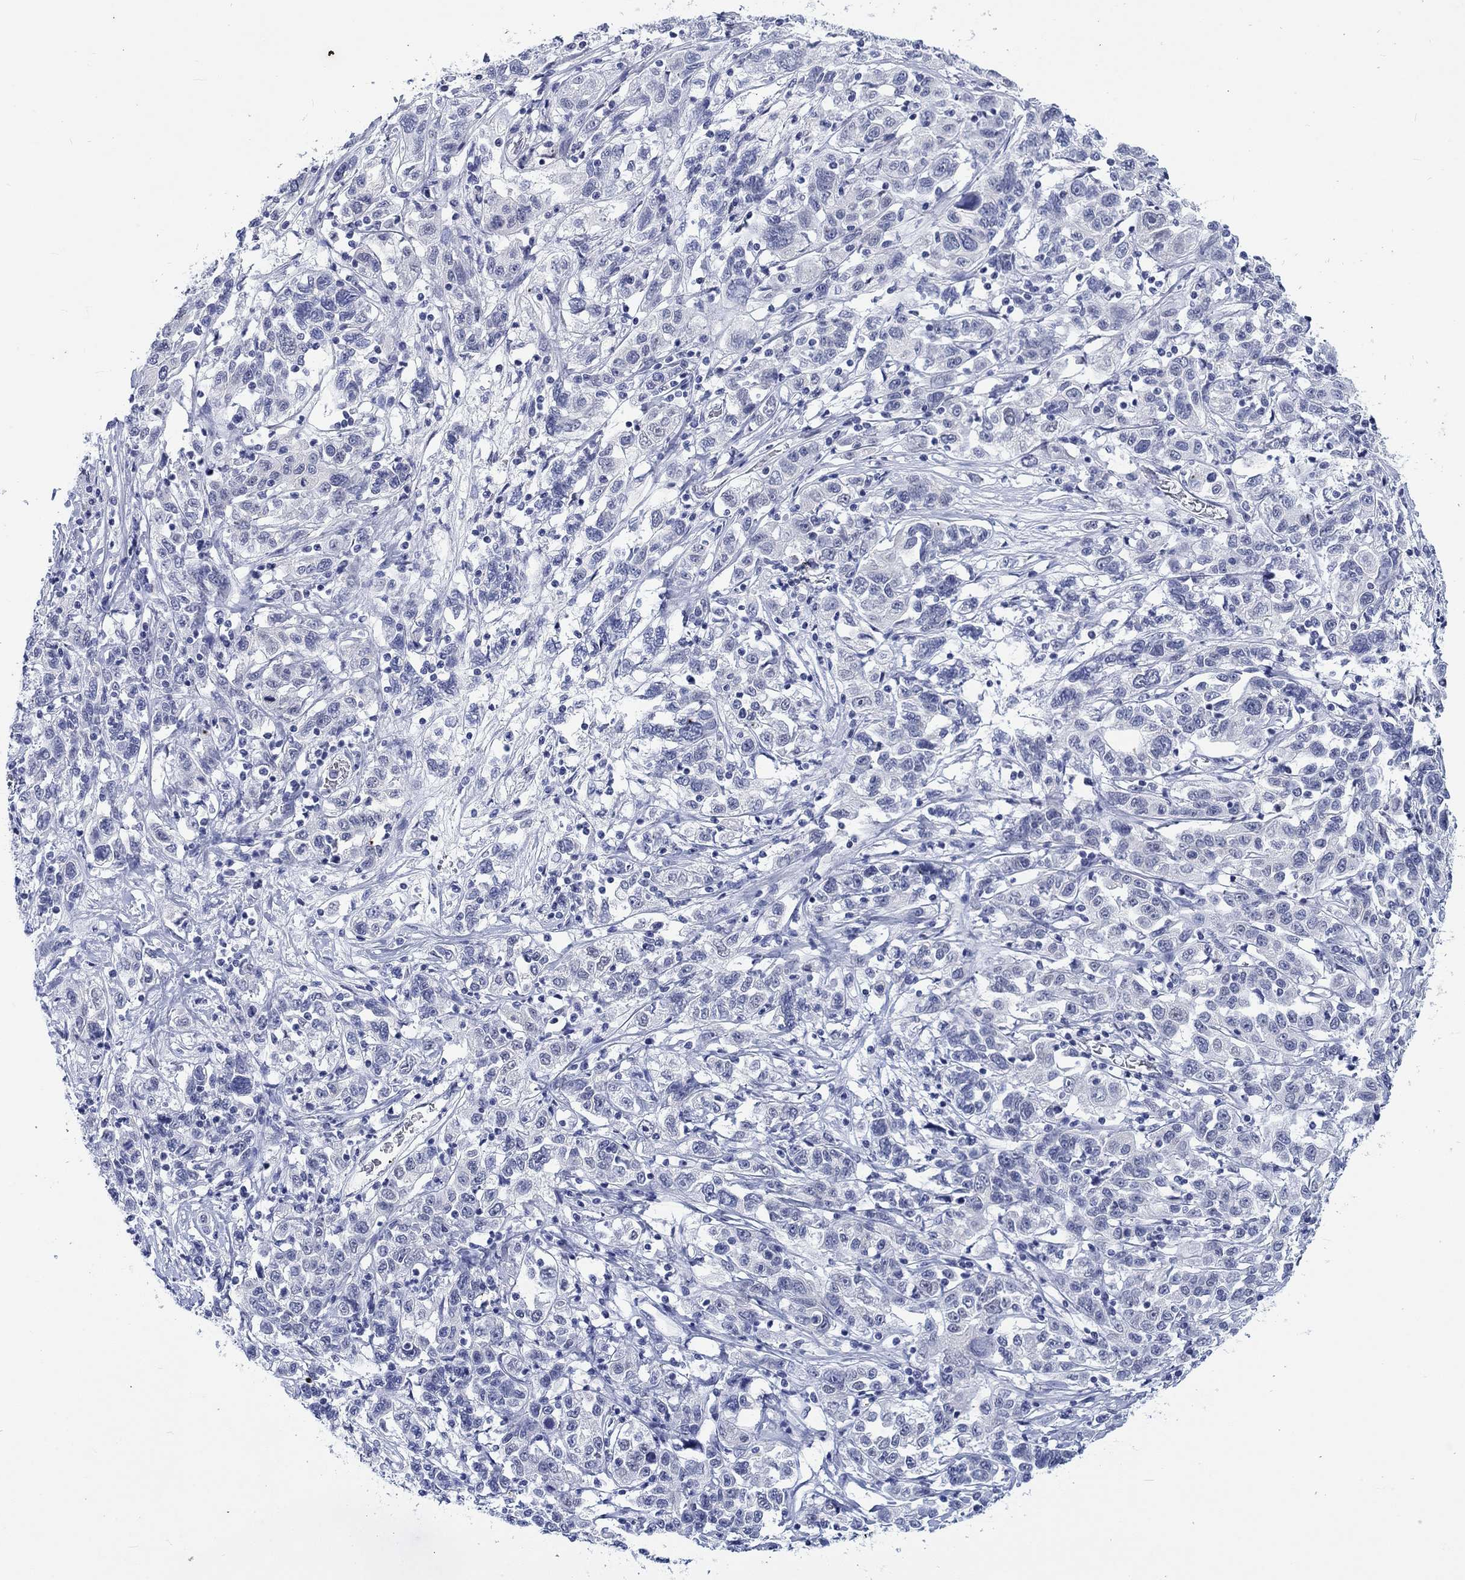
{"staining": {"intensity": "negative", "quantity": "none", "location": "none"}, "tissue": "liver cancer", "cell_type": "Tumor cells", "image_type": "cancer", "snomed": [{"axis": "morphology", "description": "Adenocarcinoma, NOS"}, {"axis": "morphology", "description": "Cholangiocarcinoma"}, {"axis": "topography", "description": "Liver"}], "caption": "A histopathology image of human liver cholangiocarcinoma is negative for staining in tumor cells.", "gene": "KRT76", "patient": {"sex": "male", "age": 64}}